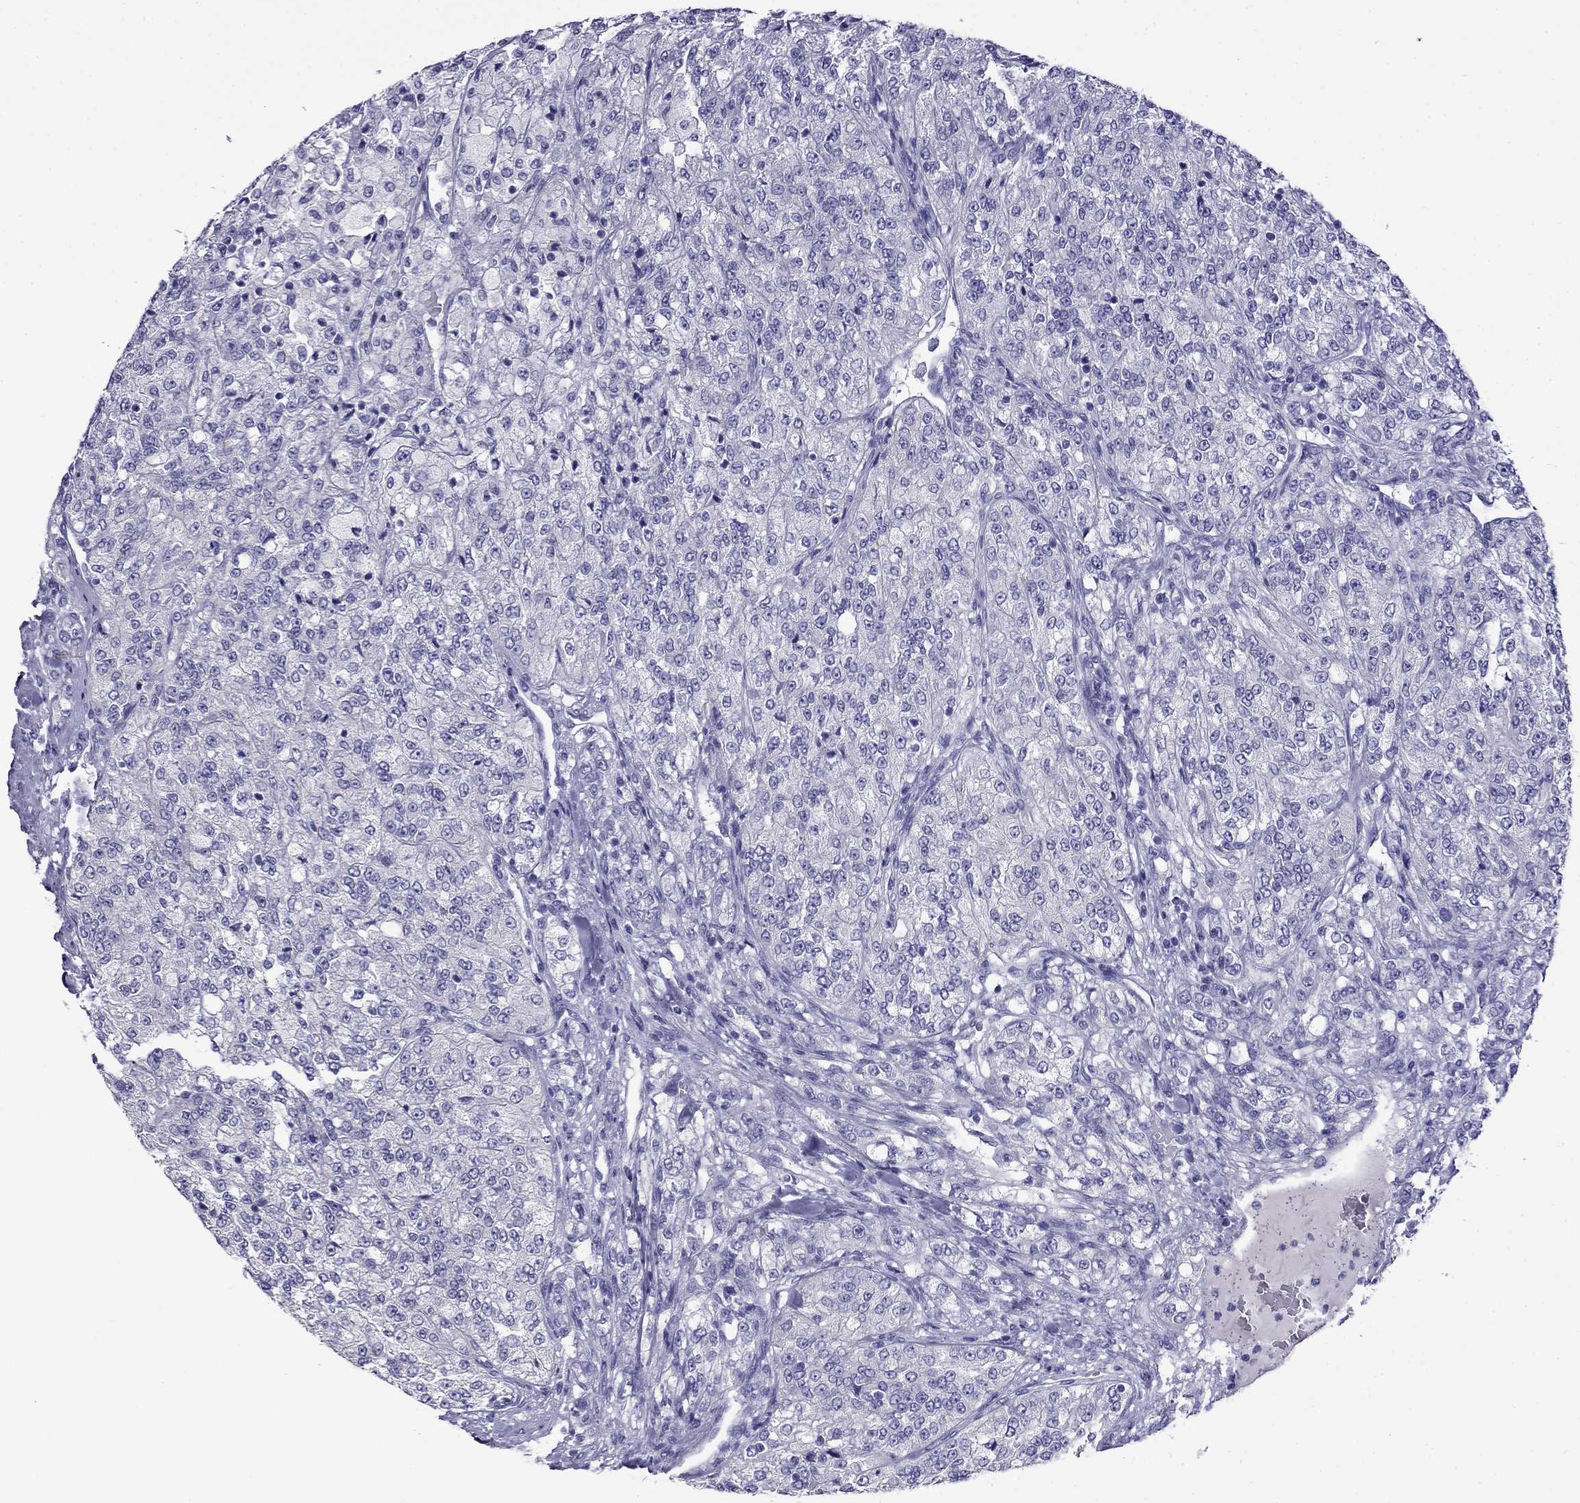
{"staining": {"intensity": "negative", "quantity": "none", "location": "none"}, "tissue": "renal cancer", "cell_type": "Tumor cells", "image_type": "cancer", "snomed": [{"axis": "morphology", "description": "Adenocarcinoma, NOS"}, {"axis": "topography", "description": "Kidney"}], "caption": "Tumor cells are negative for protein expression in human renal adenocarcinoma.", "gene": "MYO15A", "patient": {"sex": "female", "age": 63}}